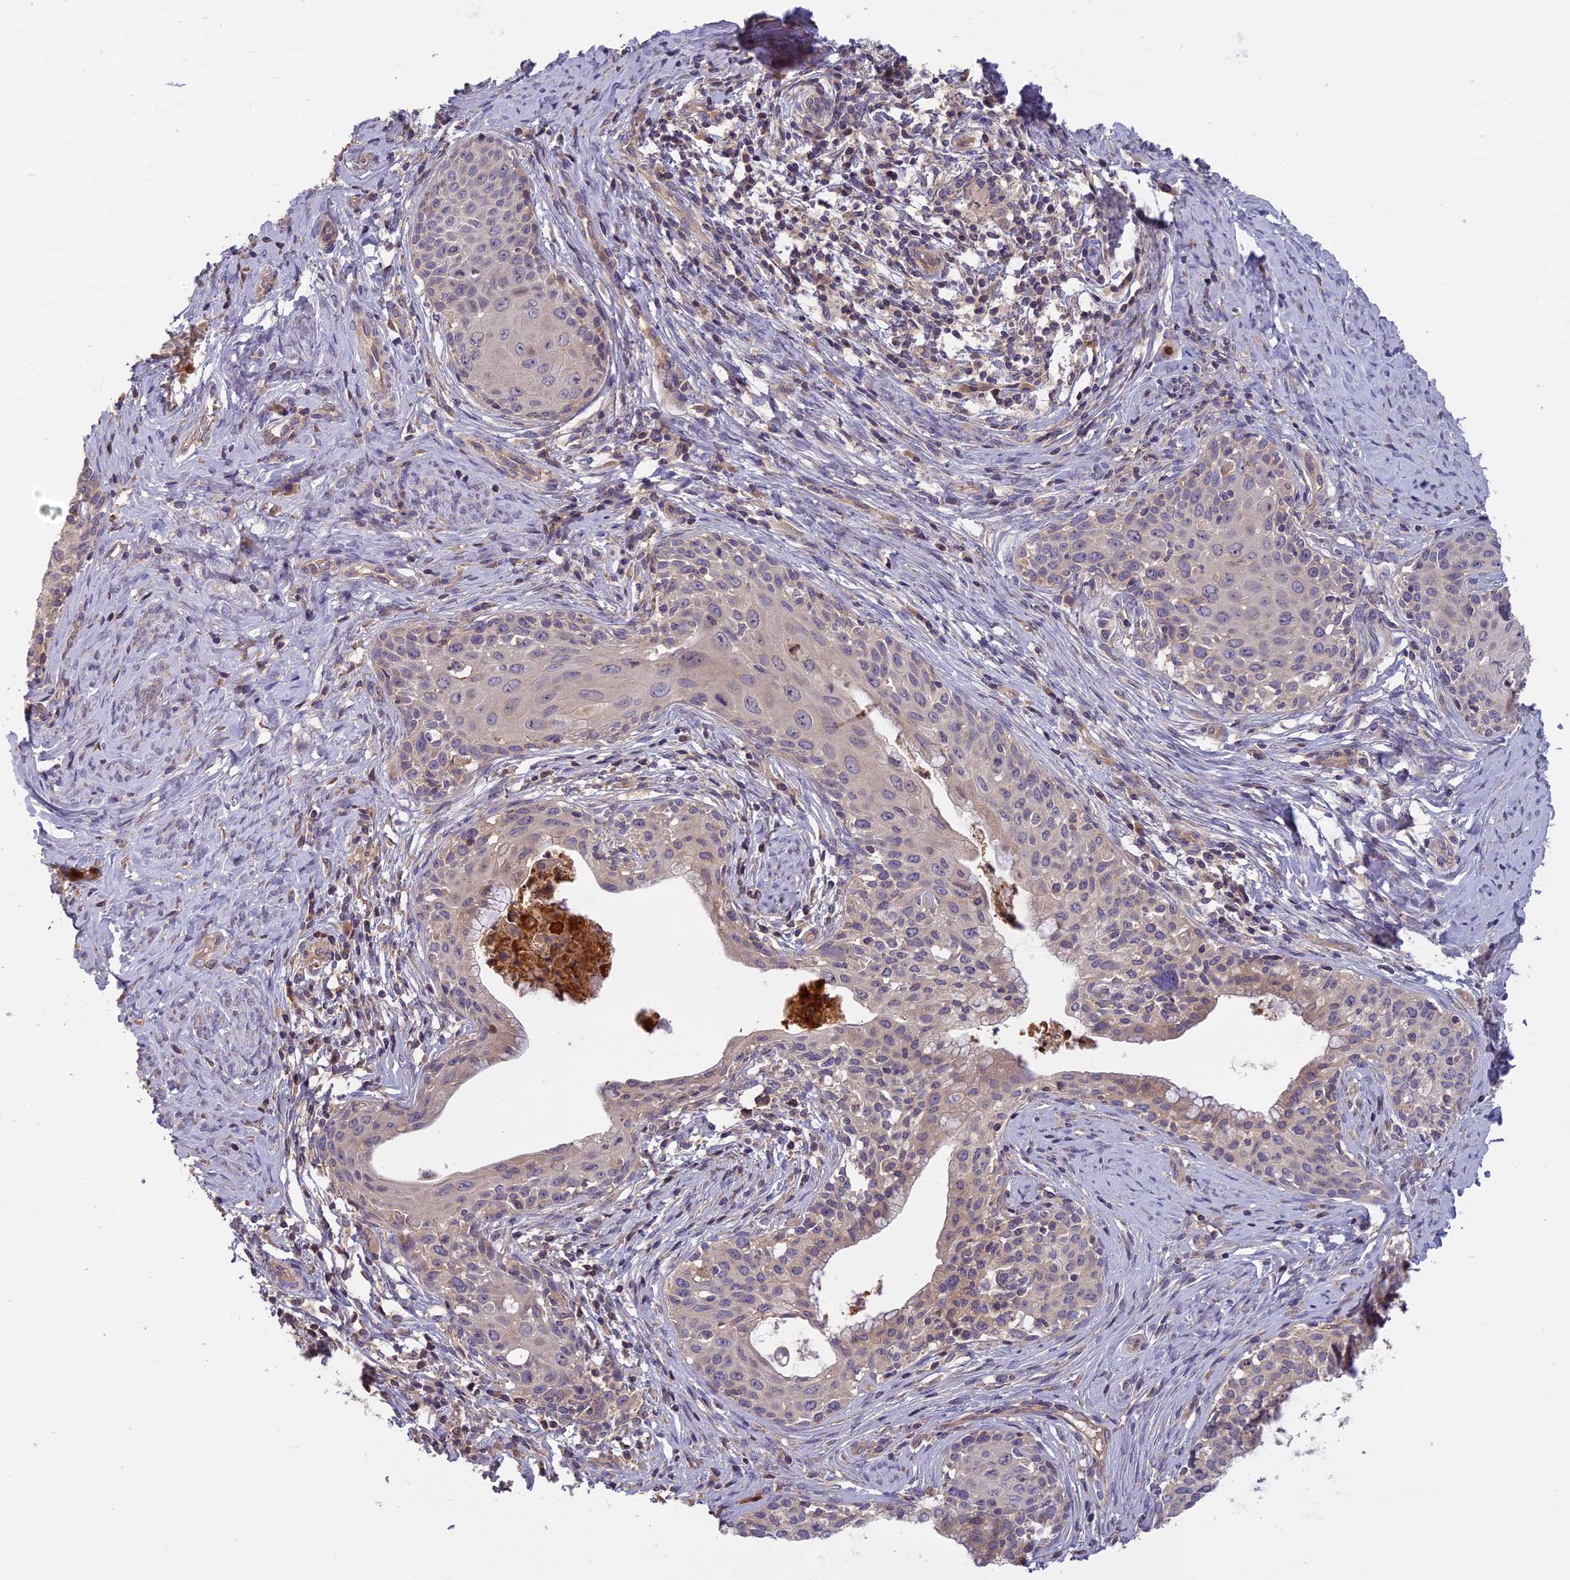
{"staining": {"intensity": "weak", "quantity": "<25%", "location": "cytoplasmic/membranous"}, "tissue": "cervical cancer", "cell_type": "Tumor cells", "image_type": "cancer", "snomed": [{"axis": "morphology", "description": "Squamous cell carcinoma, NOS"}, {"axis": "morphology", "description": "Adenocarcinoma, NOS"}, {"axis": "topography", "description": "Cervix"}], "caption": "There is no significant expression in tumor cells of cervical squamous cell carcinoma. (DAB (3,3'-diaminobenzidine) immunohistochemistry visualized using brightfield microscopy, high magnification).", "gene": "AP4E1", "patient": {"sex": "female", "age": 52}}